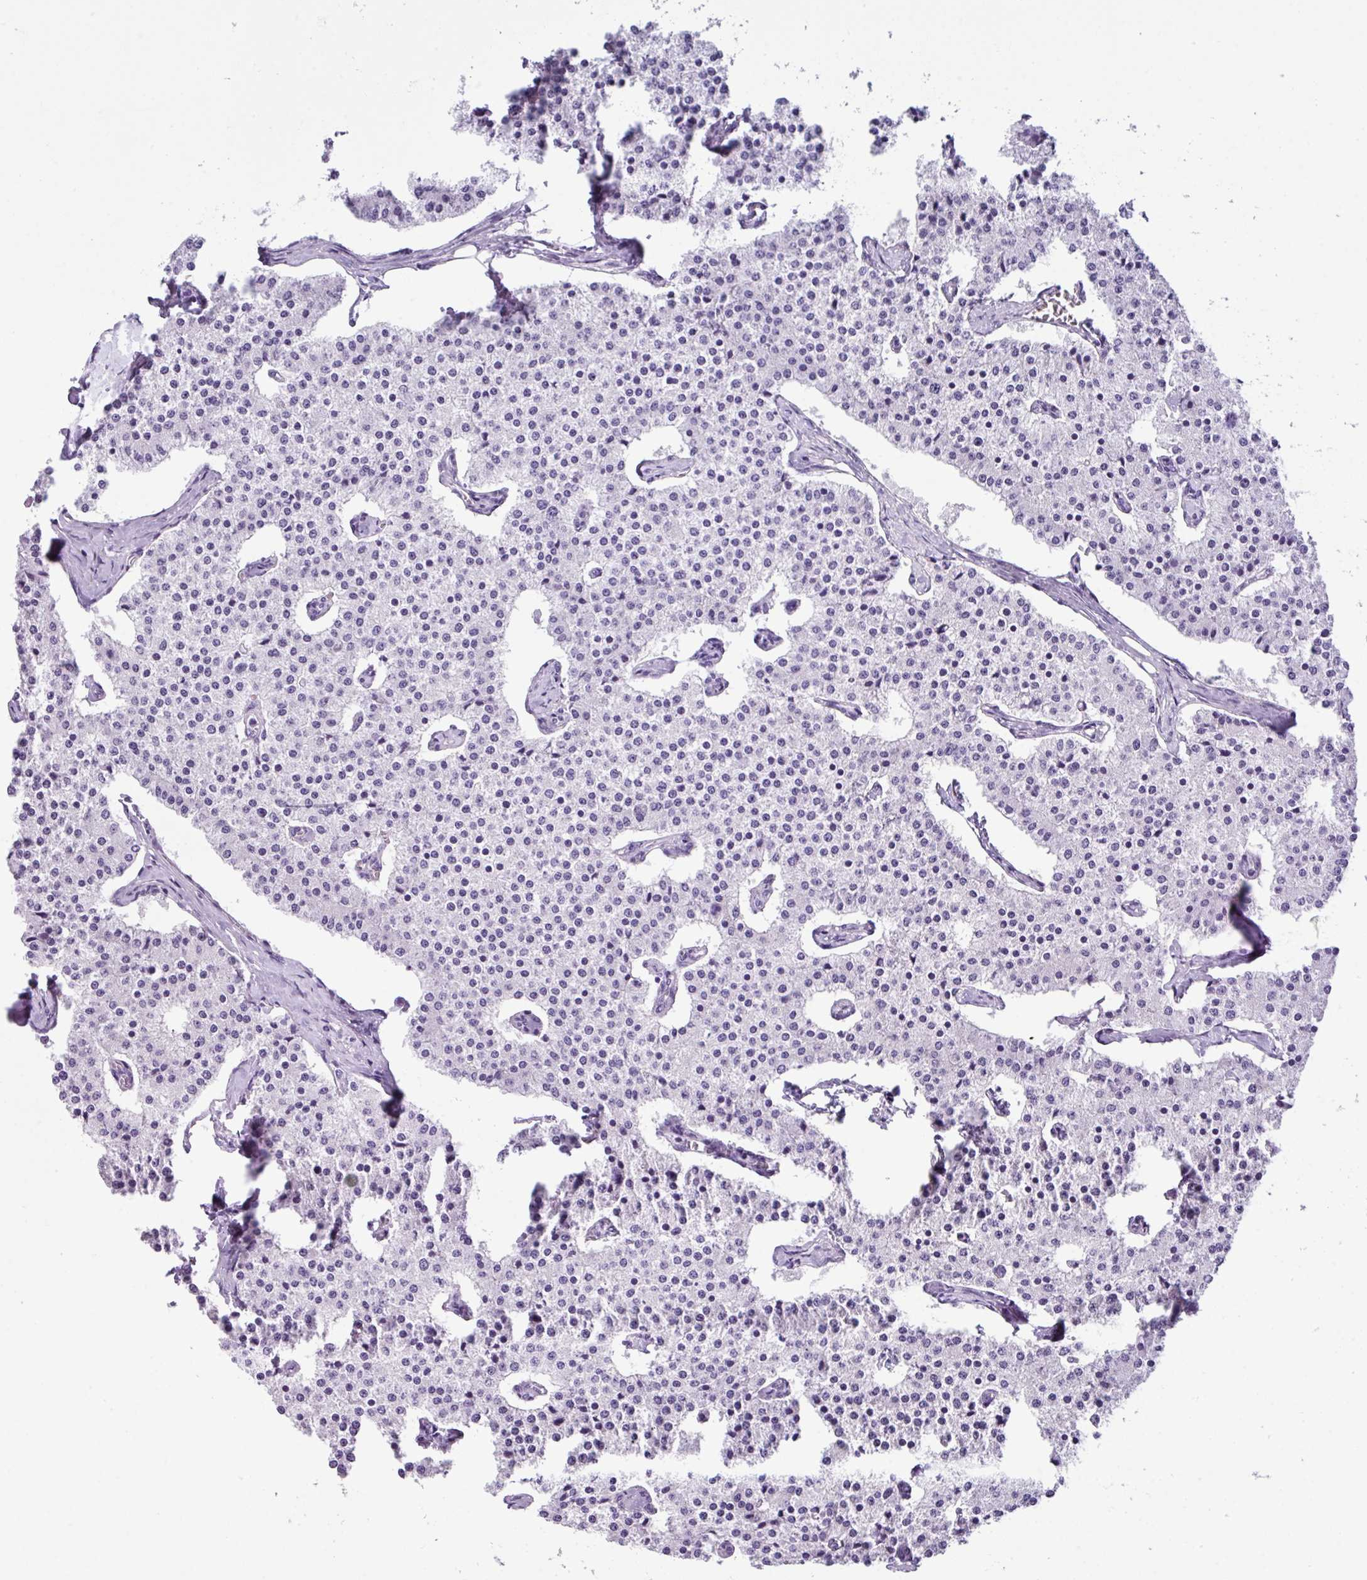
{"staining": {"intensity": "negative", "quantity": "none", "location": "none"}, "tissue": "carcinoid", "cell_type": "Tumor cells", "image_type": "cancer", "snomed": [{"axis": "morphology", "description": "Carcinoid, malignant, NOS"}, {"axis": "topography", "description": "Colon"}], "caption": "Carcinoid stained for a protein using immunohistochemistry reveals no staining tumor cells.", "gene": "PALS2", "patient": {"sex": "female", "age": 52}}